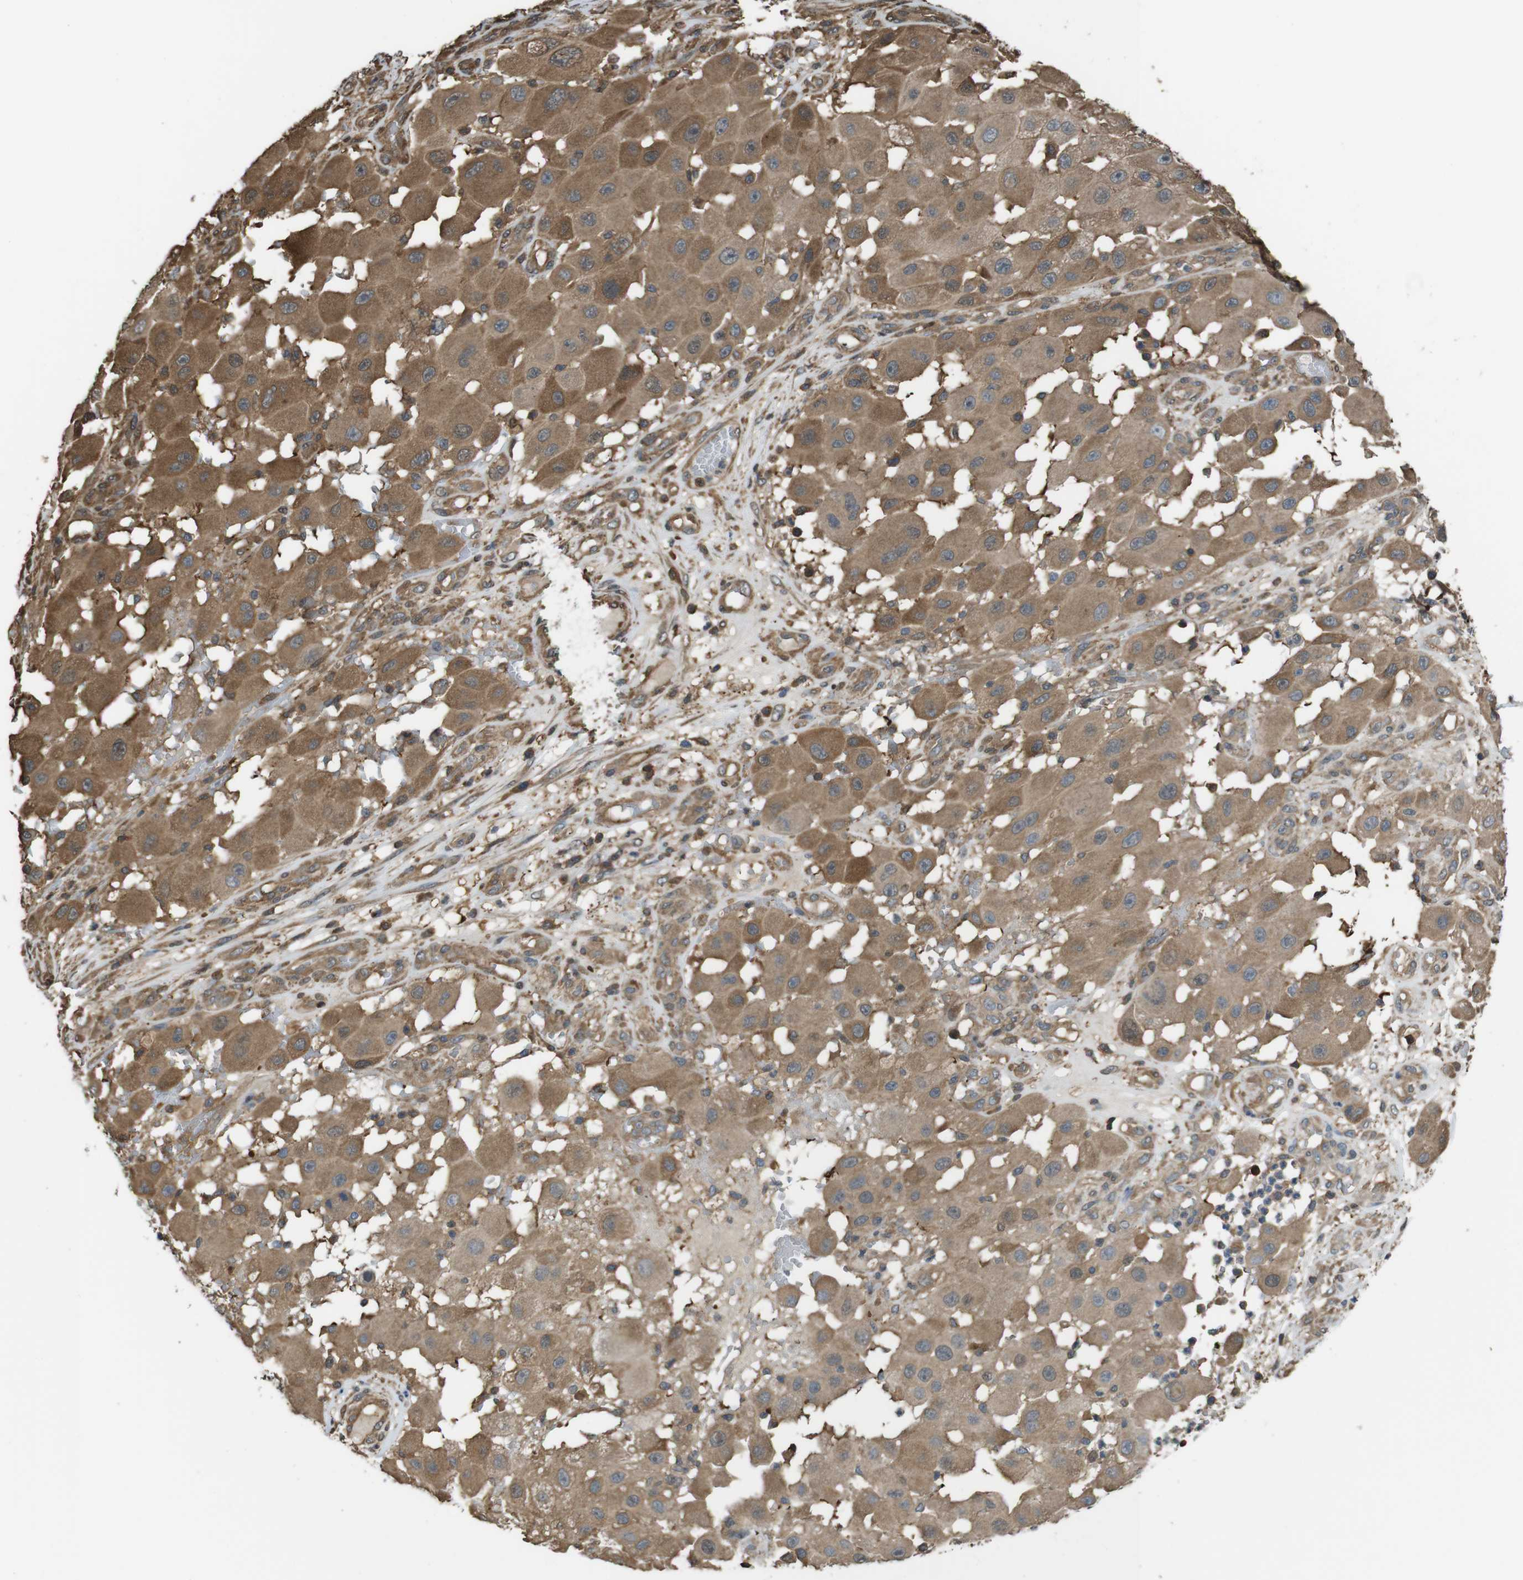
{"staining": {"intensity": "moderate", "quantity": ">75%", "location": "cytoplasmic/membranous"}, "tissue": "melanoma", "cell_type": "Tumor cells", "image_type": "cancer", "snomed": [{"axis": "morphology", "description": "Malignant melanoma, NOS"}, {"axis": "topography", "description": "Skin"}], "caption": "Human melanoma stained with a protein marker demonstrates moderate staining in tumor cells.", "gene": "ARHGDIA", "patient": {"sex": "female", "age": 81}}